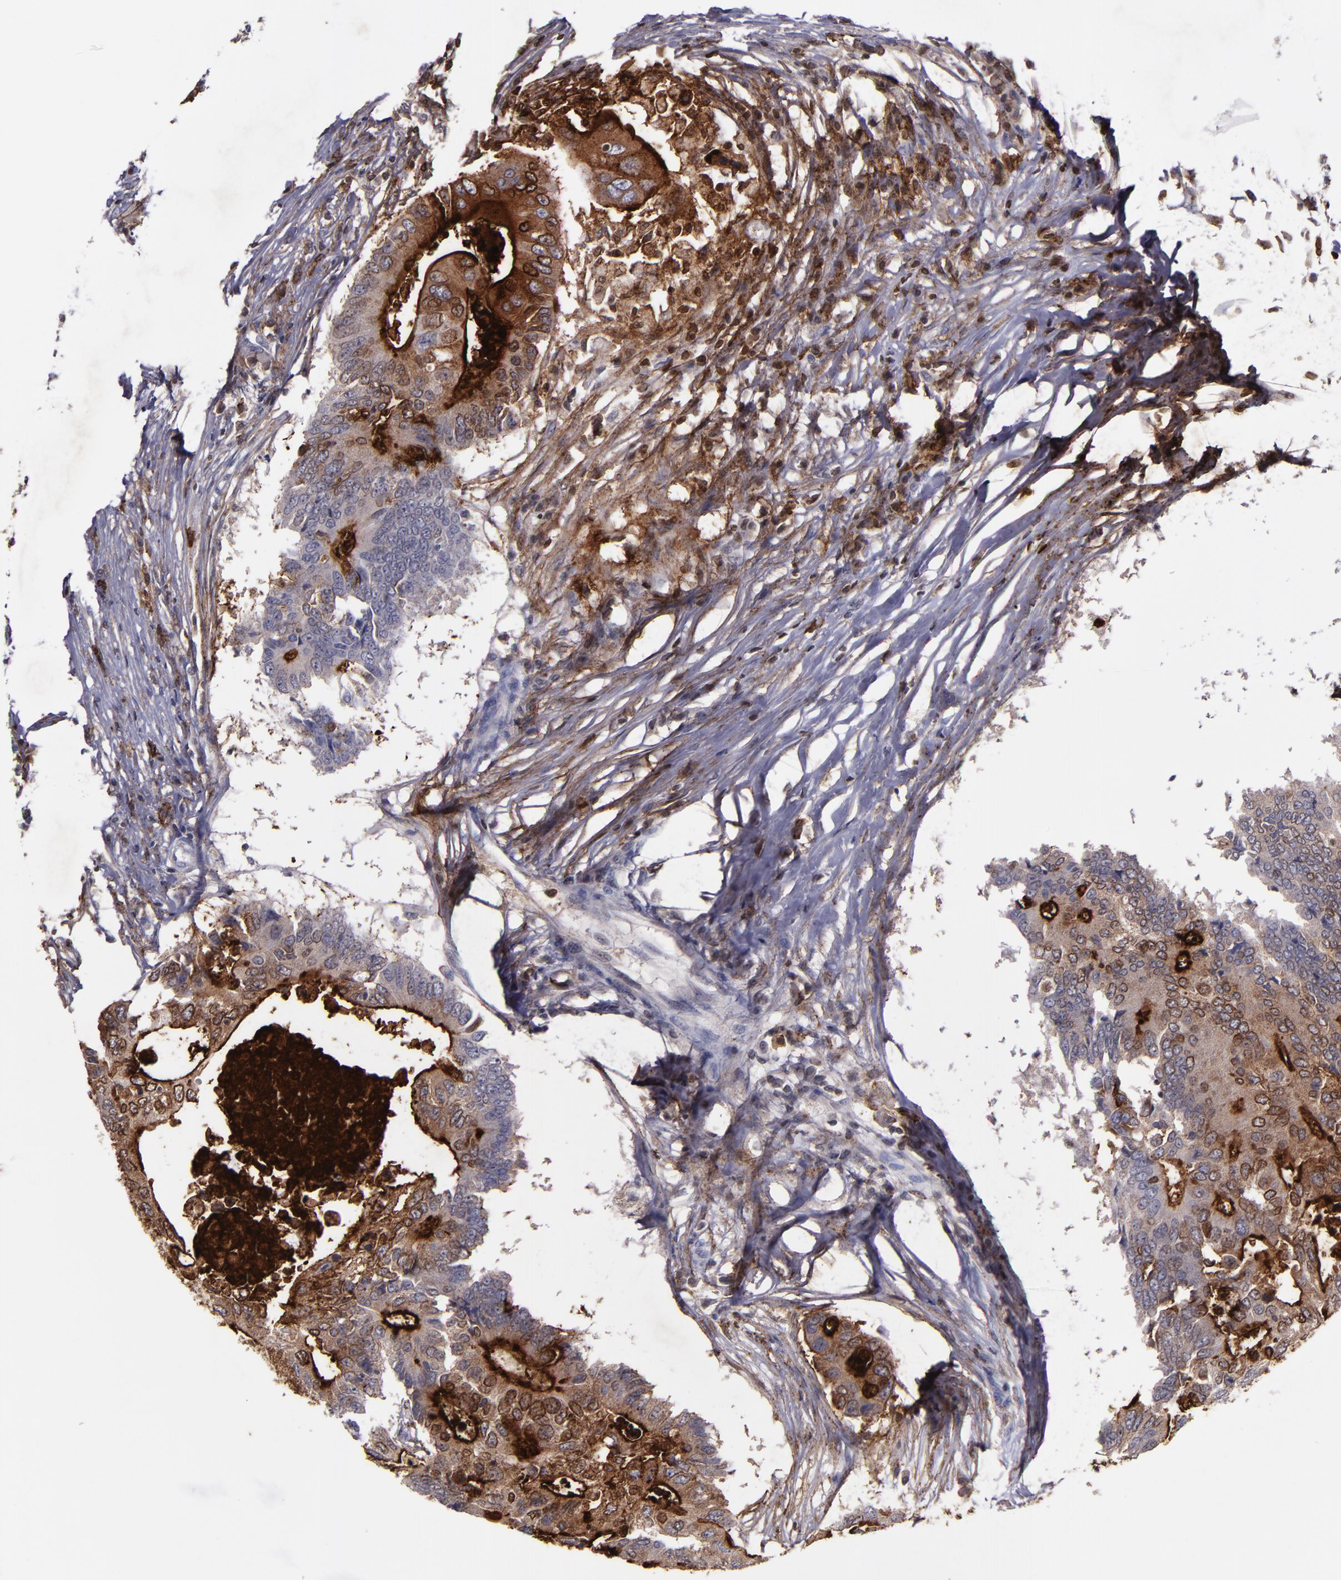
{"staining": {"intensity": "moderate", "quantity": ">75%", "location": "cytoplasmic/membranous"}, "tissue": "colorectal cancer", "cell_type": "Tumor cells", "image_type": "cancer", "snomed": [{"axis": "morphology", "description": "Adenocarcinoma, NOS"}, {"axis": "topography", "description": "Colon"}], "caption": "Moderate cytoplasmic/membranous positivity is identified in approximately >75% of tumor cells in colorectal cancer.", "gene": "MFGE8", "patient": {"sex": "male", "age": 71}}